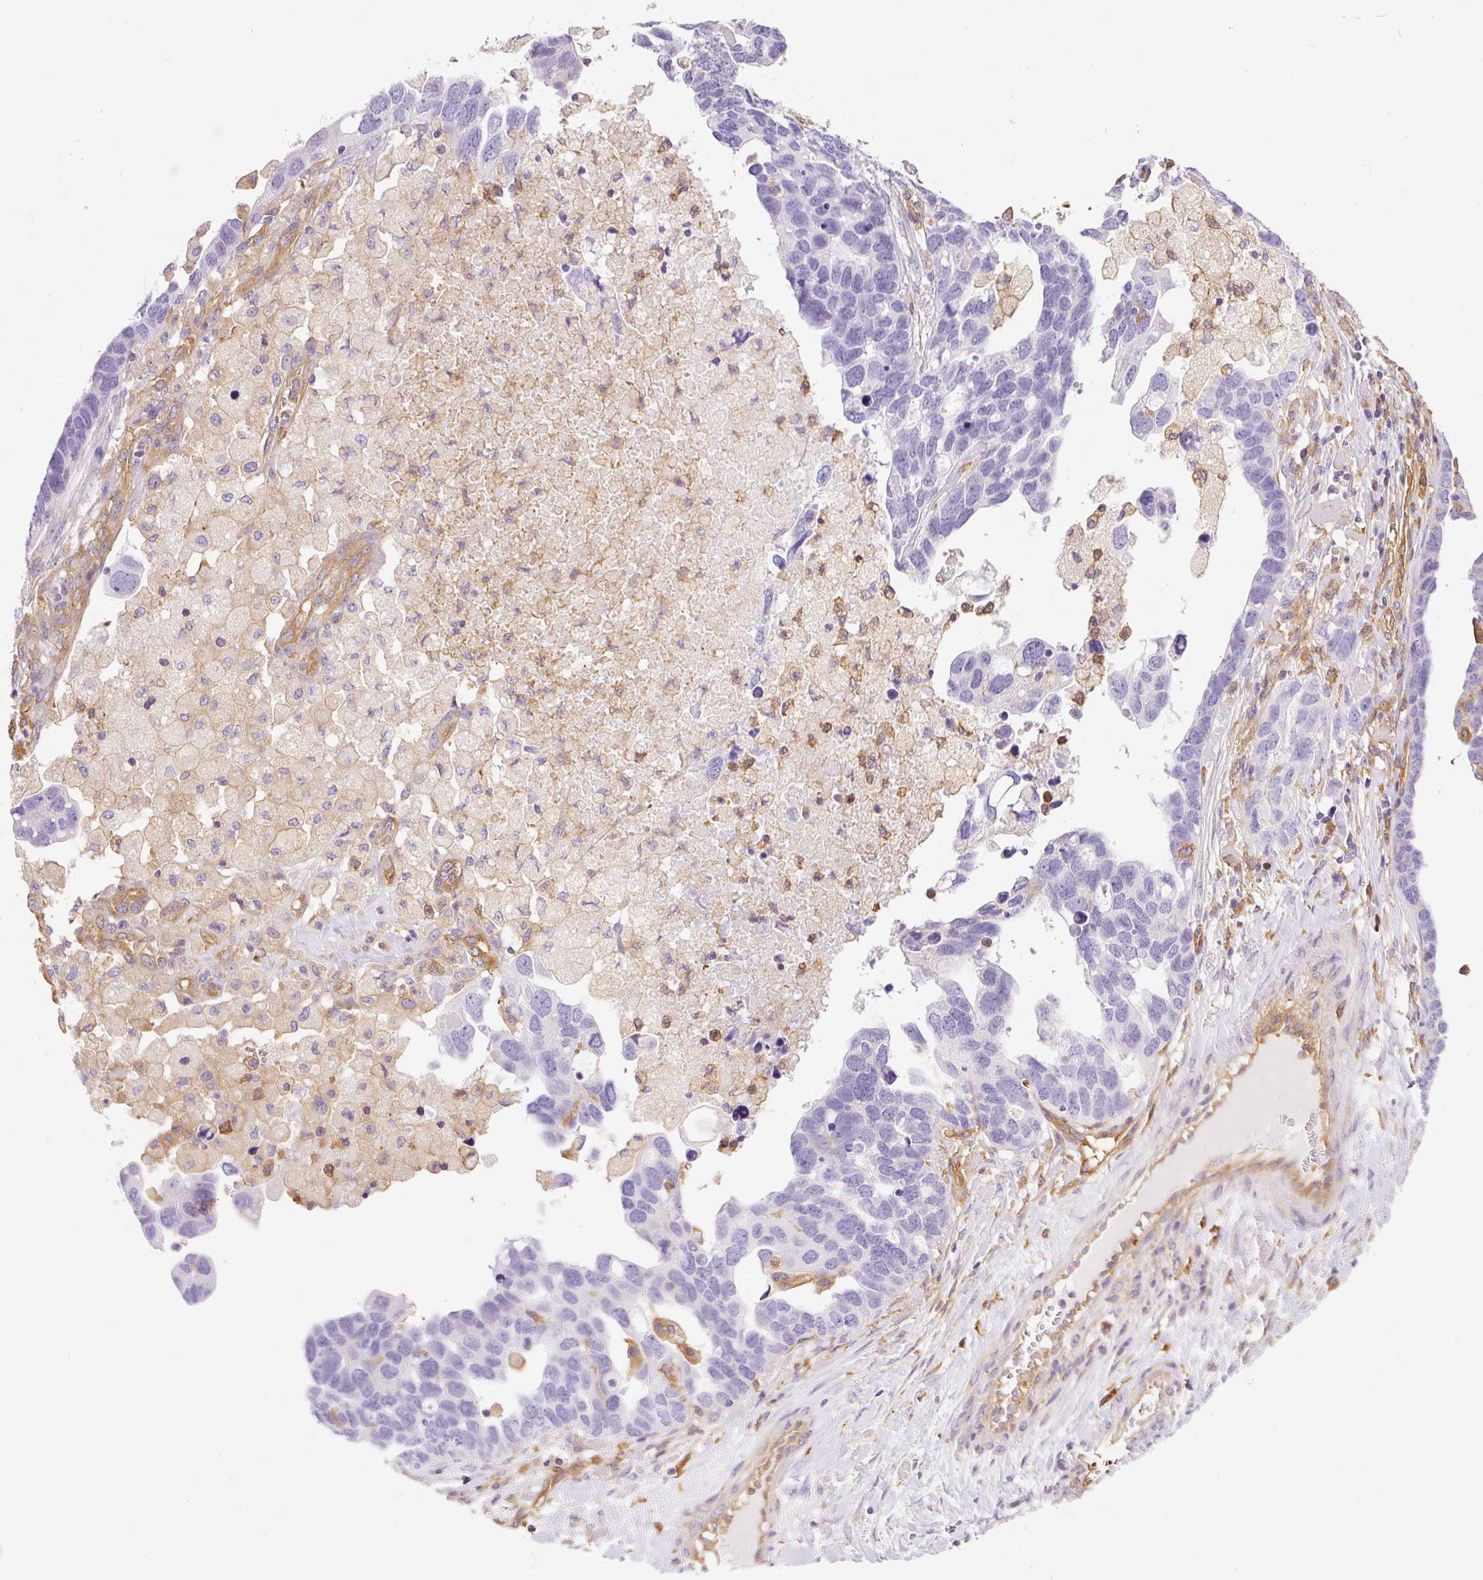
{"staining": {"intensity": "negative", "quantity": "none", "location": "none"}, "tissue": "ovarian cancer", "cell_type": "Tumor cells", "image_type": "cancer", "snomed": [{"axis": "morphology", "description": "Cystadenocarcinoma, serous, NOS"}, {"axis": "topography", "description": "Ovary"}], "caption": "Immunohistochemistry (IHC) of human ovarian cancer demonstrates no expression in tumor cells.", "gene": "IL10RB", "patient": {"sex": "female", "age": 54}}